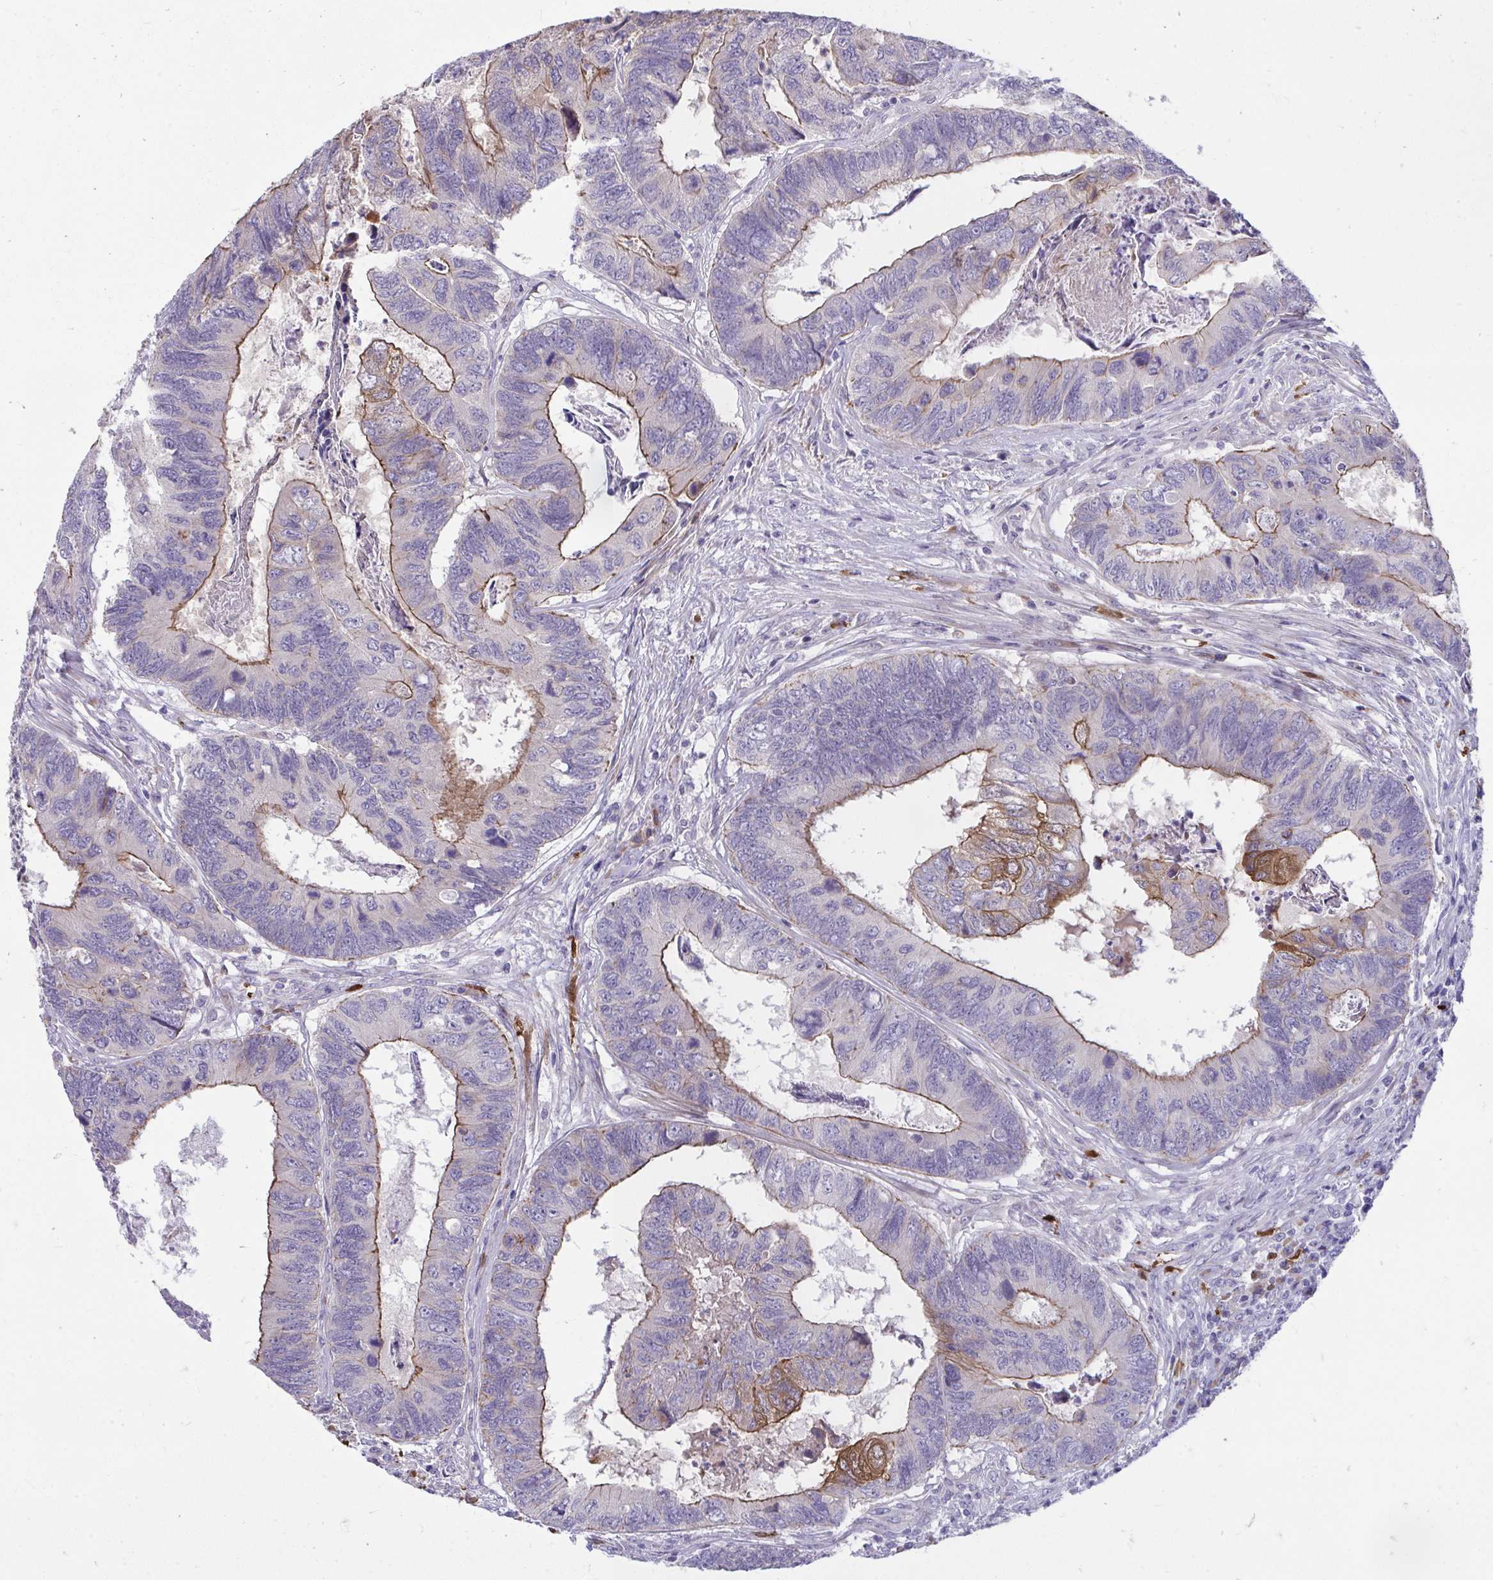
{"staining": {"intensity": "moderate", "quantity": "<25%", "location": "cytoplasmic/membranous"}, "tissue": "colorectal cancer", "cell_type": "Tumor cells", "image_type": "cancer", "snomed": [{"axis": "morphology", "description": "Adenocarcinoma, NOS"}, {"axis": "topography", "description": "Colon"}], "caption": "DAB (3,3'-diaminobenzidine) immunohistochemical staining of colorectal cancer displays moderate cytoplasmic/membranous protein positivity in approximately <25% of tumor cells.", "gene": "PIGZ", "patient": {"sex": "female", "age": 67}}